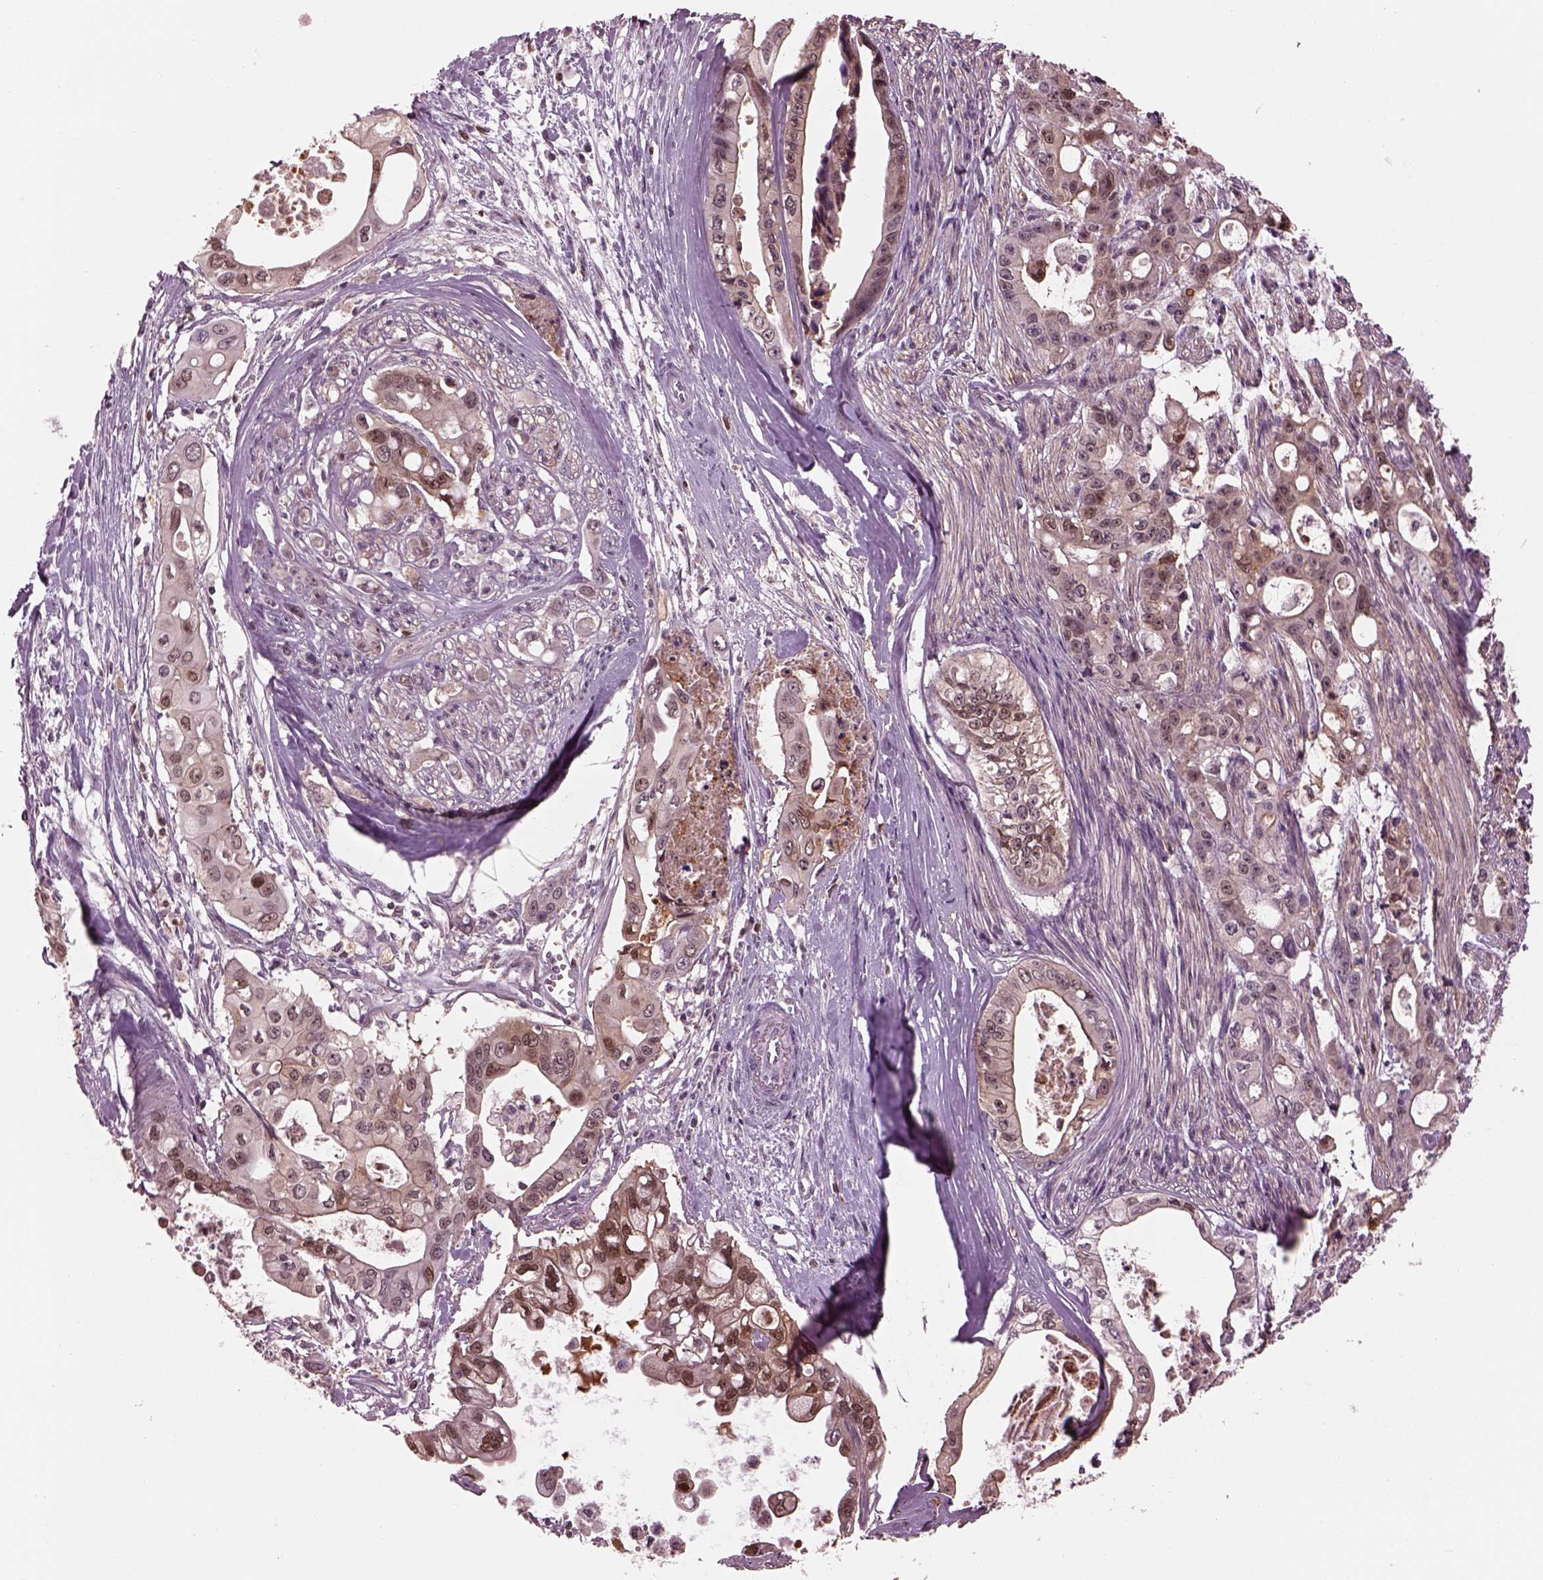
{"staining": {"intensity": "moderate", "quantity": ">75%", "location": "cytoplasmic/membranous,nuclear"}, "tissue": "pancreatic cancer", "cell_type": "Tumor cells", "image_type": "cancer", "snomed": [{"axis": "morphology", "description": "Adenocarcinoma, NOS"}, {"axis": "topography", "description": "Pancreas"}], "caption": "Pancreatic cancer stained with DAB immunohistochemistry (IHC) exhibits medium levels of moderate cytoplasmic/membranous and nuclear positivity in about >75% of tumor cells.", "gene": "SRI", "patient": {"sex": "male", "age": 60}}